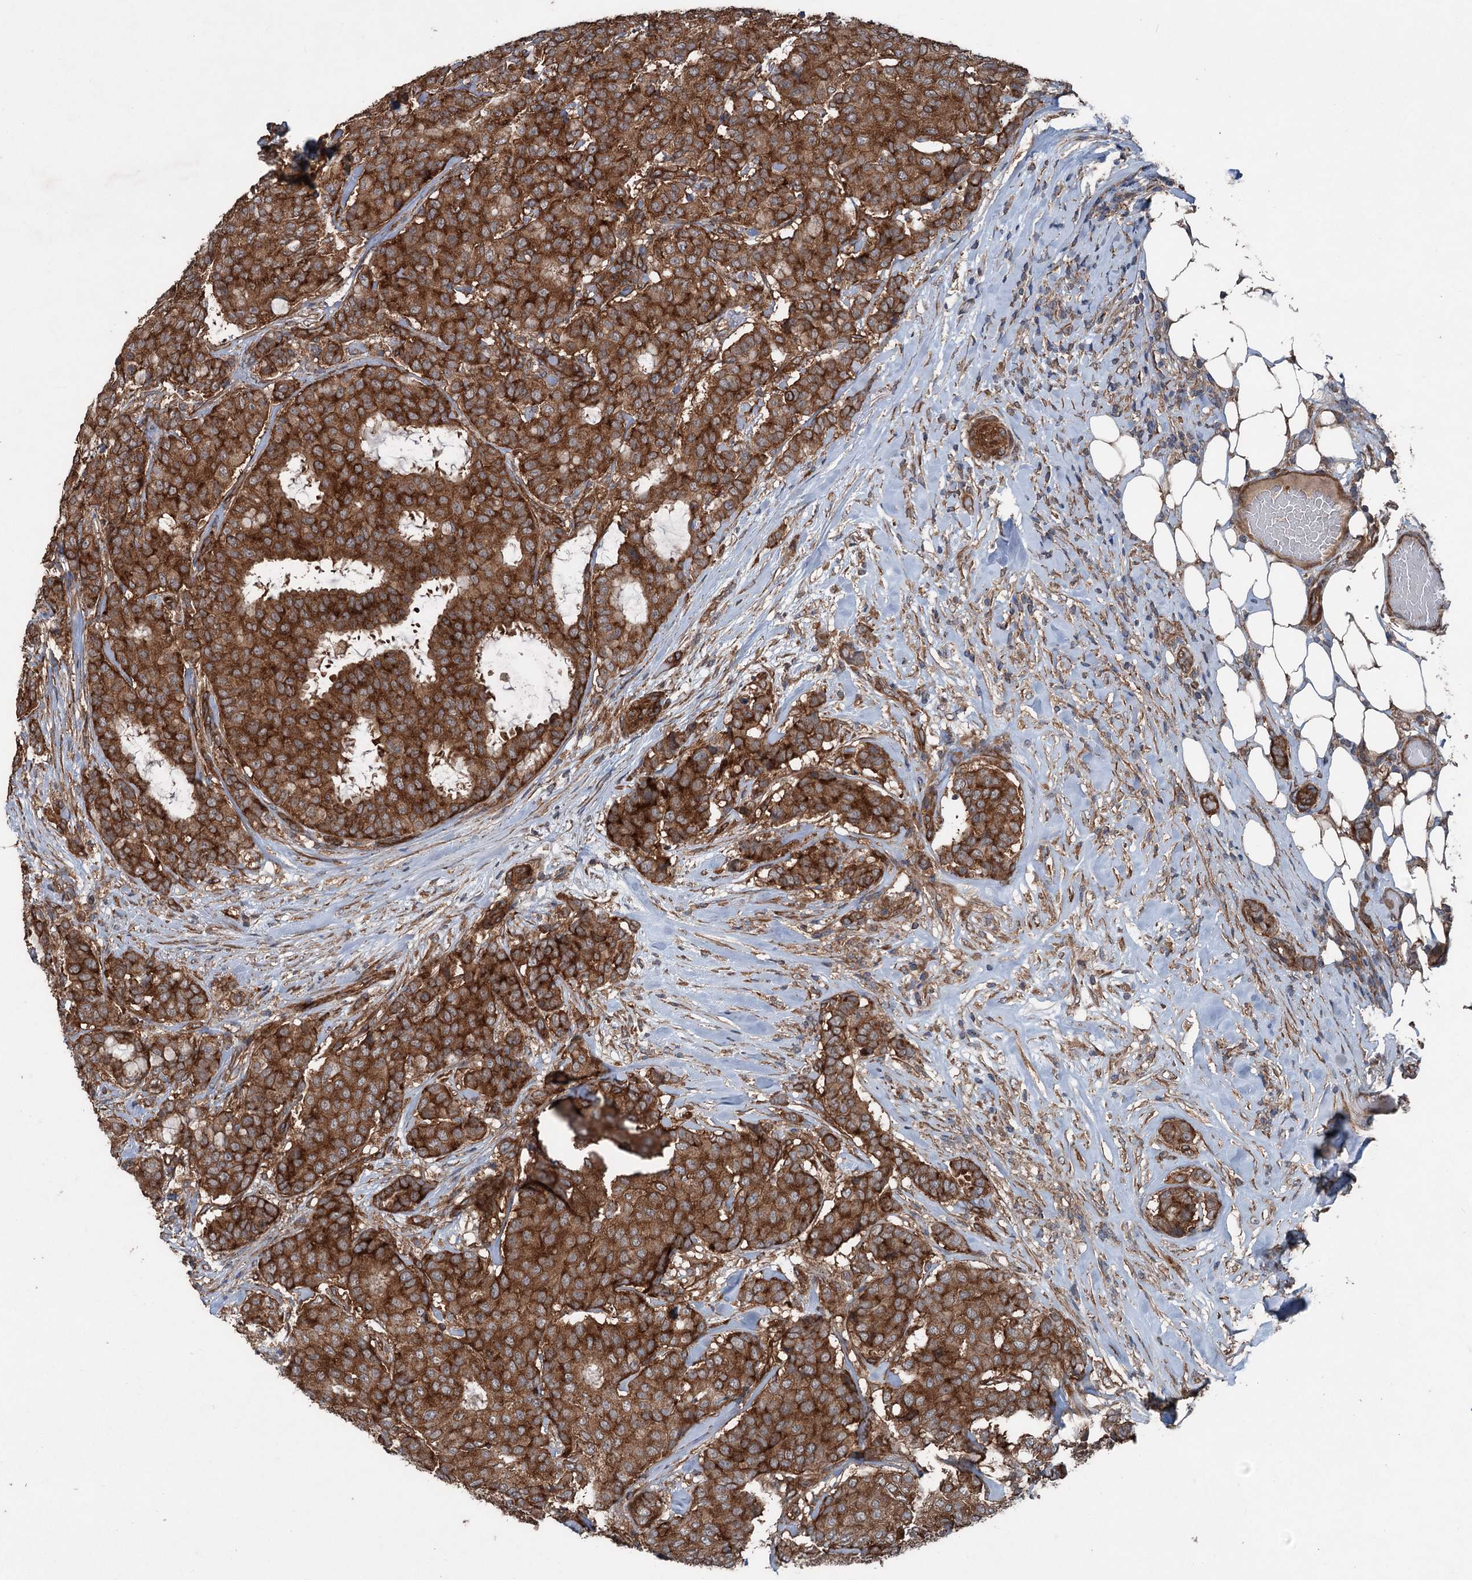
{"staining": {"intensity": "moderate", "quantity": ">75%", "location": "cytoplasmic/membranous"}, "tissue": "breast cancer", "cell_type": "Tumor cells", "image_type": "cancer", "snomed": [{"axis": "morphology", "description": "Duct carcinoma"}, {"axis": "topography", "description": "Breast"}], "caption": "About >75% of tumor cells in breast cancer (infiltrating ductal carcinoma) demonstrate moderate cytoplasmic/membranous protein positivity as visualized by brown immunohistochemical staining.", "gene": "RNF214", "patient": {"sex": "female", "age": 75}}